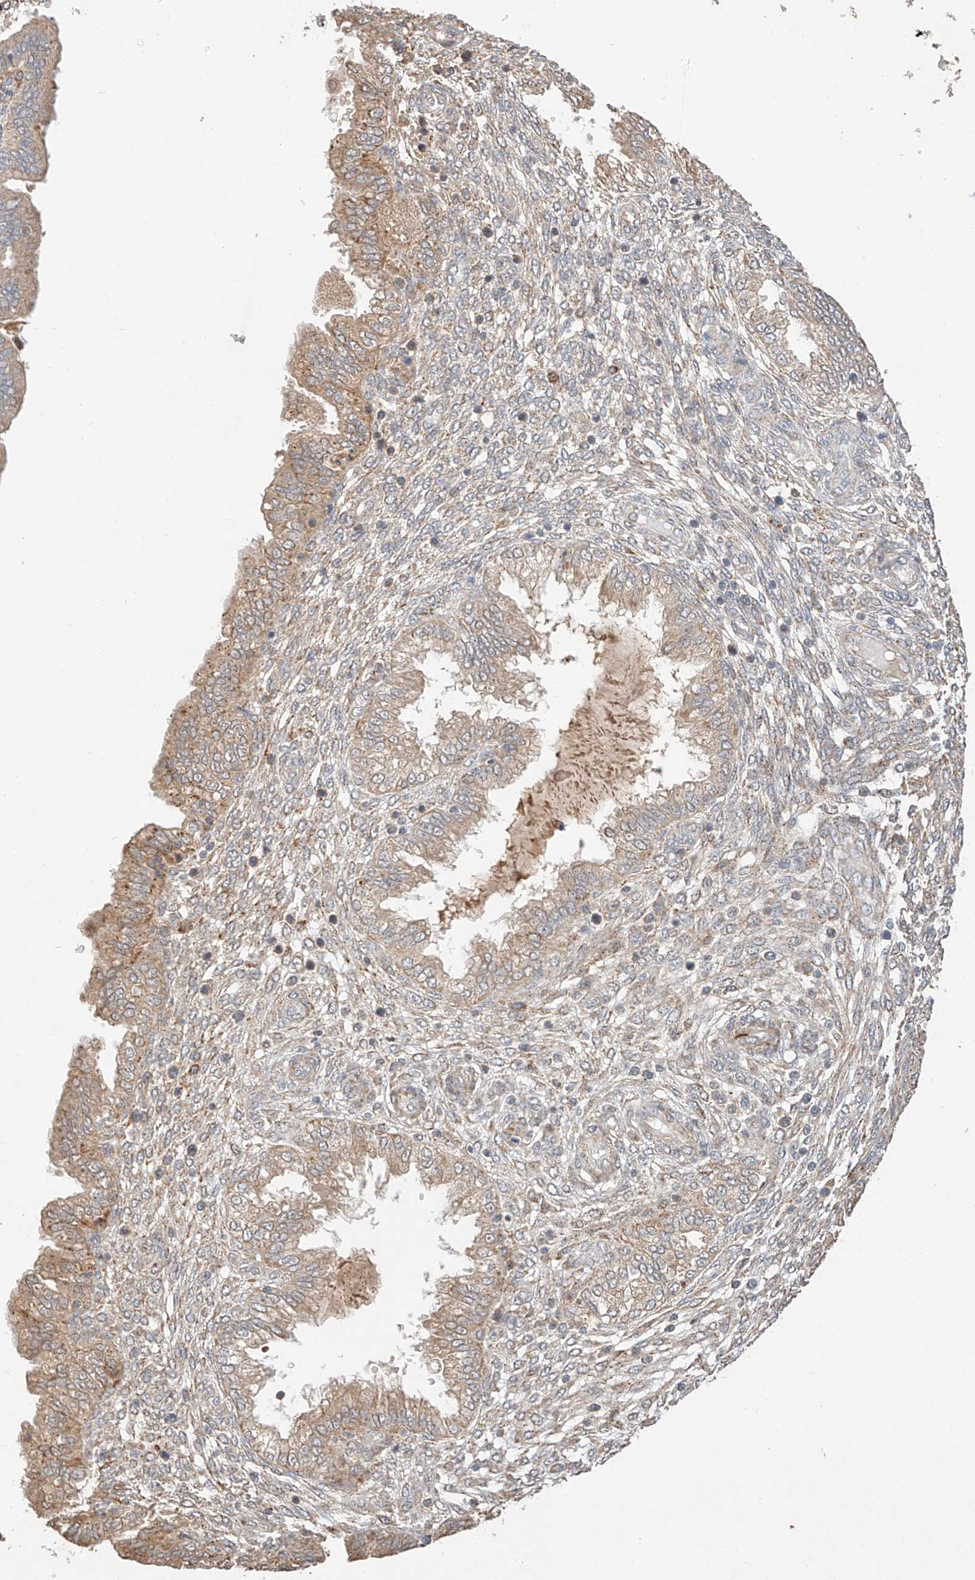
{"staining": {"intensity": "weak", "quantity": "25%-75%", "location": "cytoplasmic/membranous"}, "tissue": "endometrium", "cell_type": "Cells in endometrial stroma", "image_type": "normal", "snomed": [{"axis": "morphology", "description": "Normal tissue, NOS"}, {"axis": "topography", "description": "Endometrium"}], "caption": "Immunohistochemical staining of benign human endometrium reveals weak cytoplasmic/membranous protein staining in approximately 25%-75% of cells in endometrial stroma.", "gene": "SUSD6", "patient": {"sex": "female", "age": 33}}